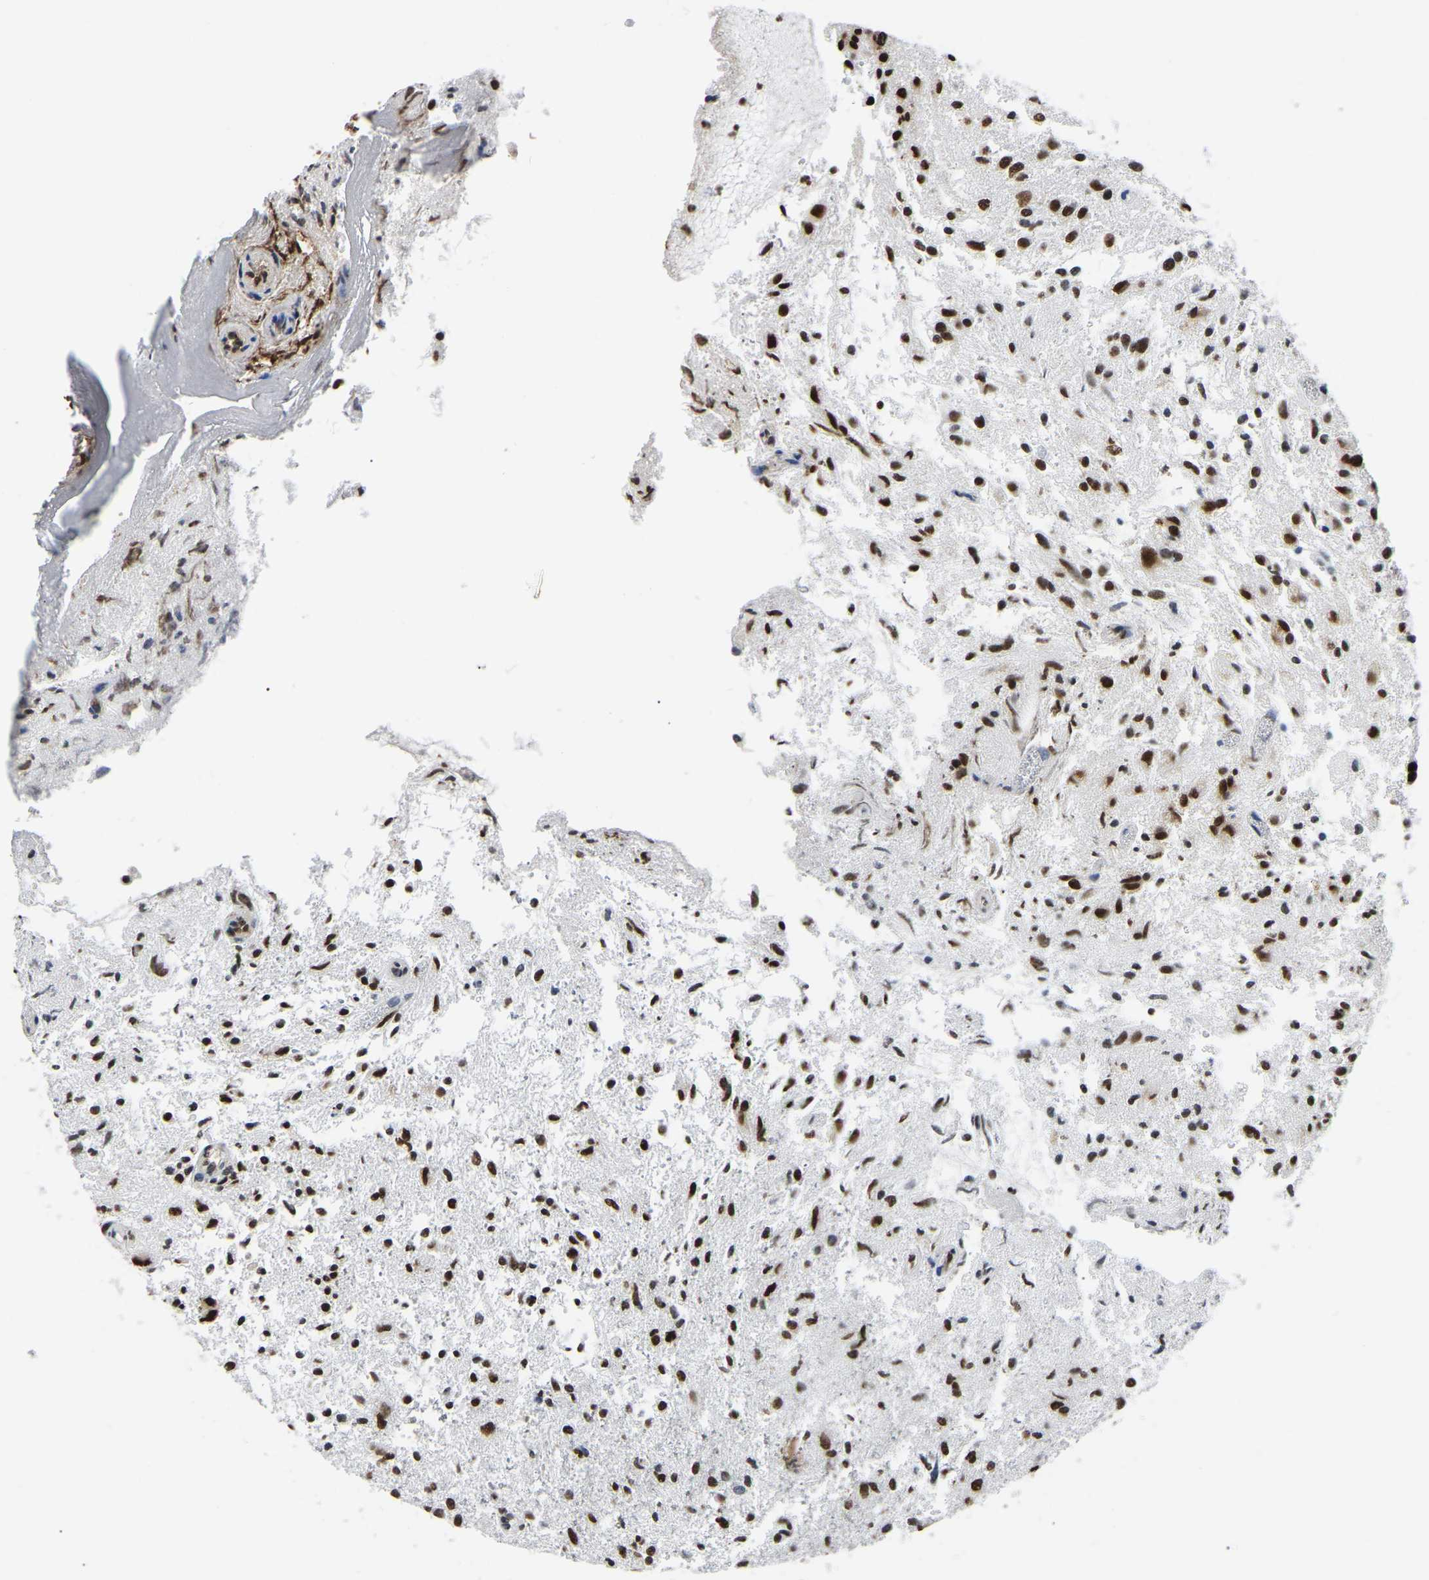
{"staining": {"intensity": "strong", "quantity": ">75%", "location": "nuclear"}, "tissue": "glioma", "cell_type": "Tumor cells", "image_type": "cancer", "snomed": [{"axis": "morphology", "description": "Glioma, malignant, High grade"}, {"axis": "topography", "description": "Brain"}], "caption": "Glioma was stained to show a protein in brown. There is high levels of strong nuclear expression in approximately >75% of tumor cells. (Stains: DAB in brown, nuclei in blue, Microscopy: brightfield microscopy at high magnification).", "gene": "RBL2", "patient": {"sex": "female", "age": 59}}